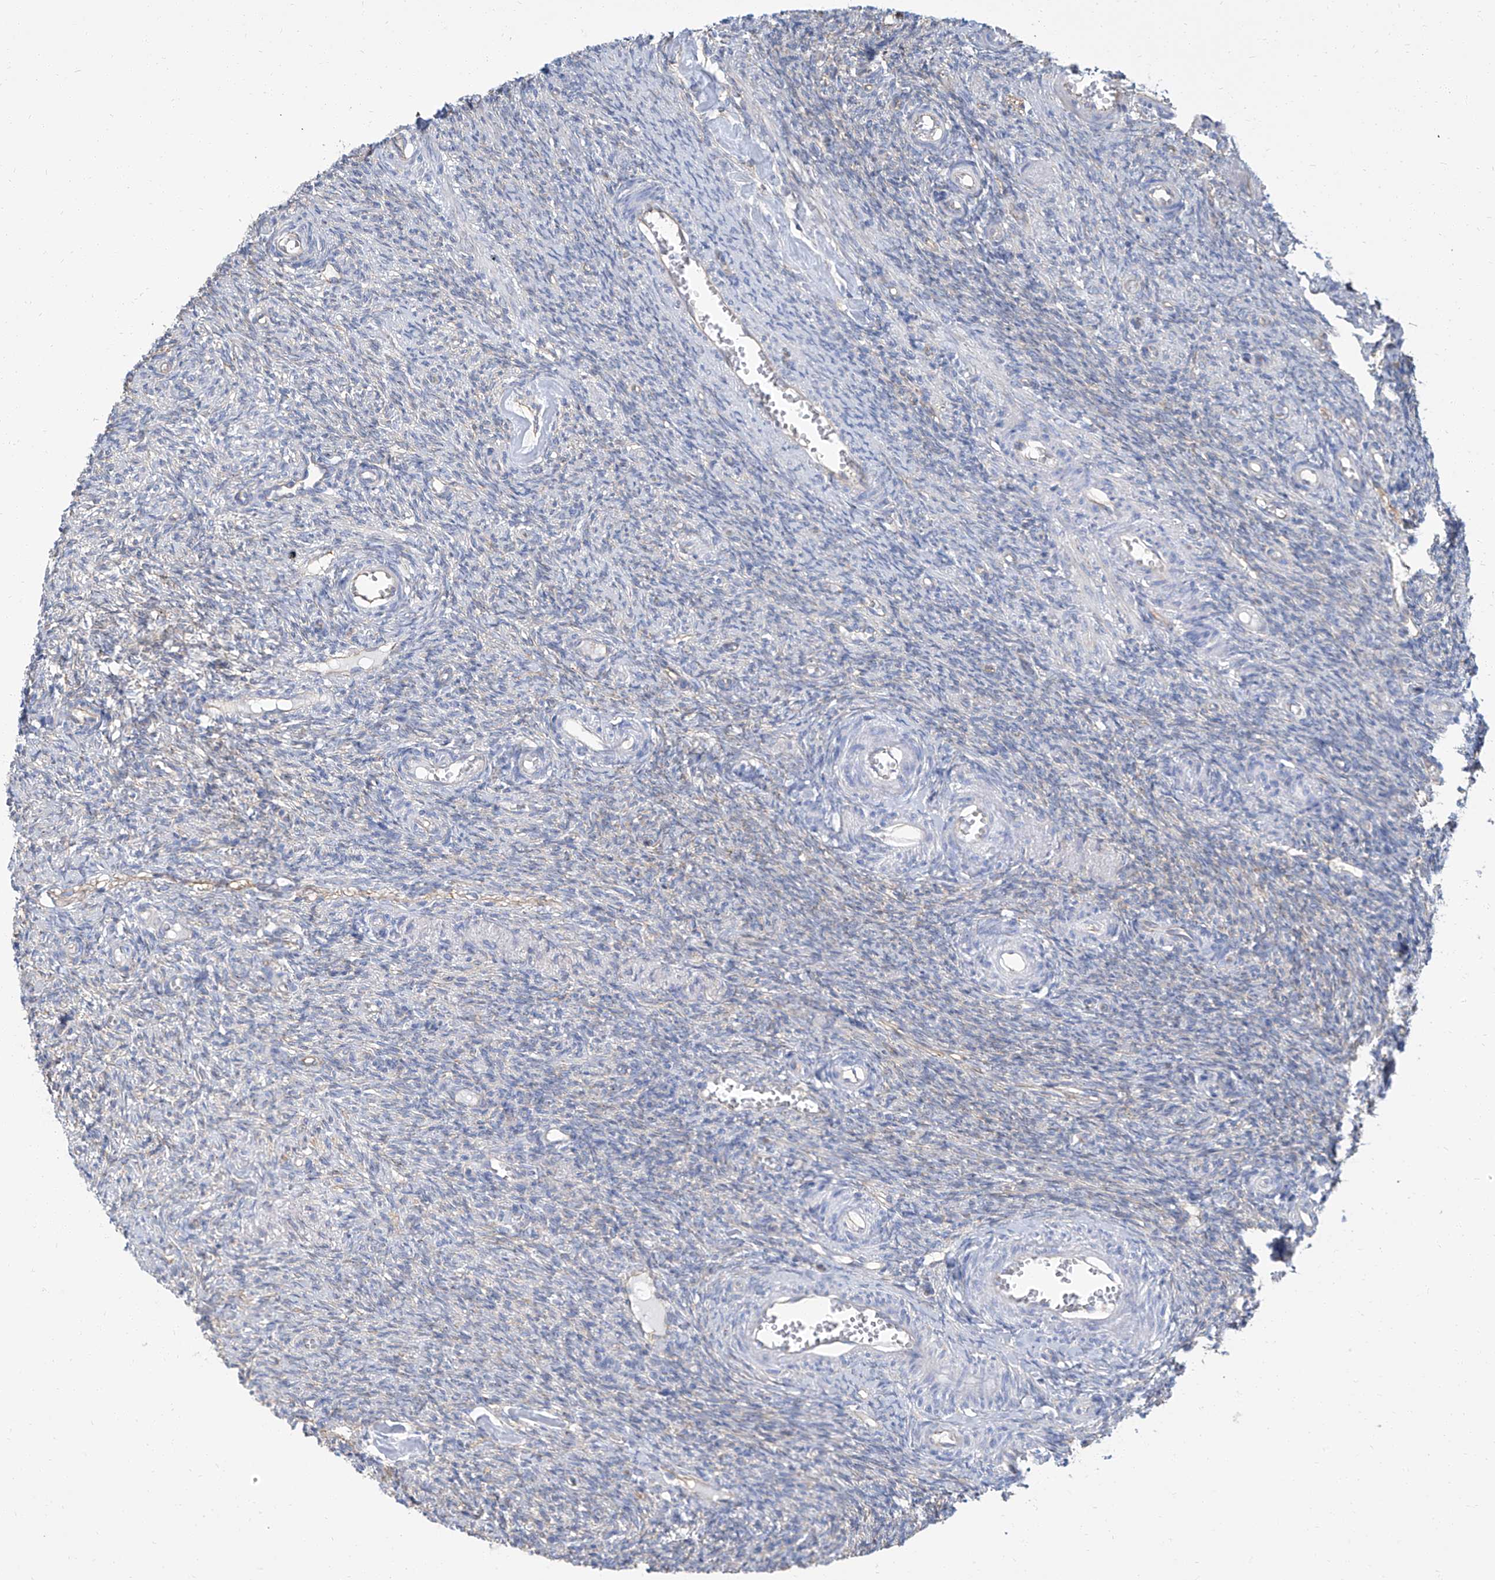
{"staining": {"intensity": "negative", "quantity": "none", "location": "none"}, "tissue": "ovary", "cell_type": "Ovarian stroma cells", "image_type": "normal", "snomed": [{"axis": "morphology", "description": "Normal tissue, NOS"}, {"axis": "topography", "description": "Ovary"}], "caption": "Protein analysis of benign ovary shows no significant staining in ovarian stroma cells.", "gene": "TXLNB", "patient": {"sex": "female", "age": 27}}